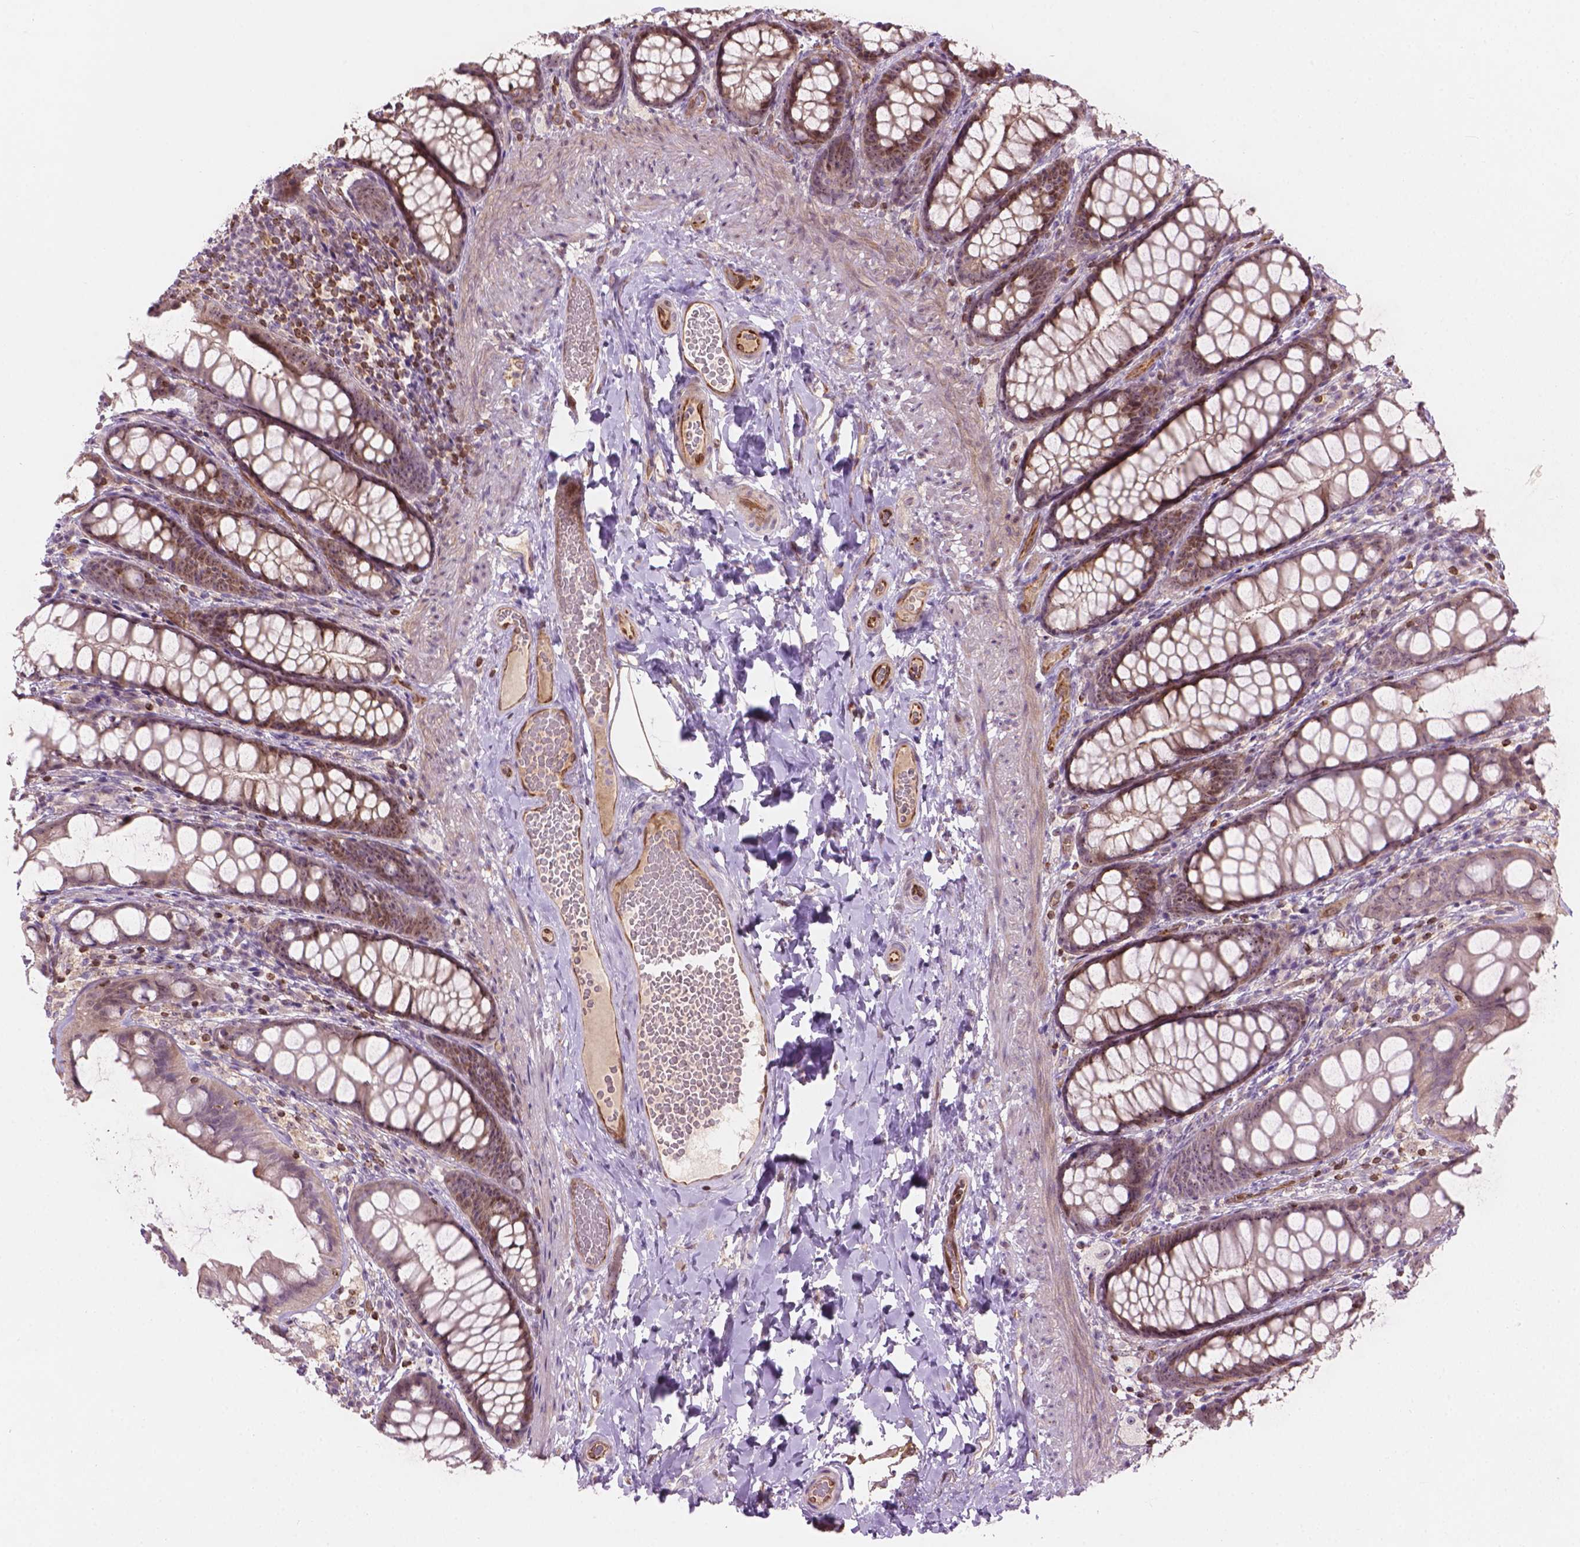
{"staining": {"intensity": "moderate", "quantity": ">75%", "location": "cytoplasmic/membranous"}, "tissue": "colon", "cell_type": "Endothelial cells", "image_type": "normal", "snomed": [{"axis": "morphology", "description": "Normal tissue, NOS"}, {"axis": "topography", "description": "Colon"}], "caption": "IHC of normal colon shows medium levels of moderate cytoplasmic/membranous positivity in approximately >75% of endothelial cells.", "gene": "SMC2", "patient": {"sex": "male", "age": 47}}